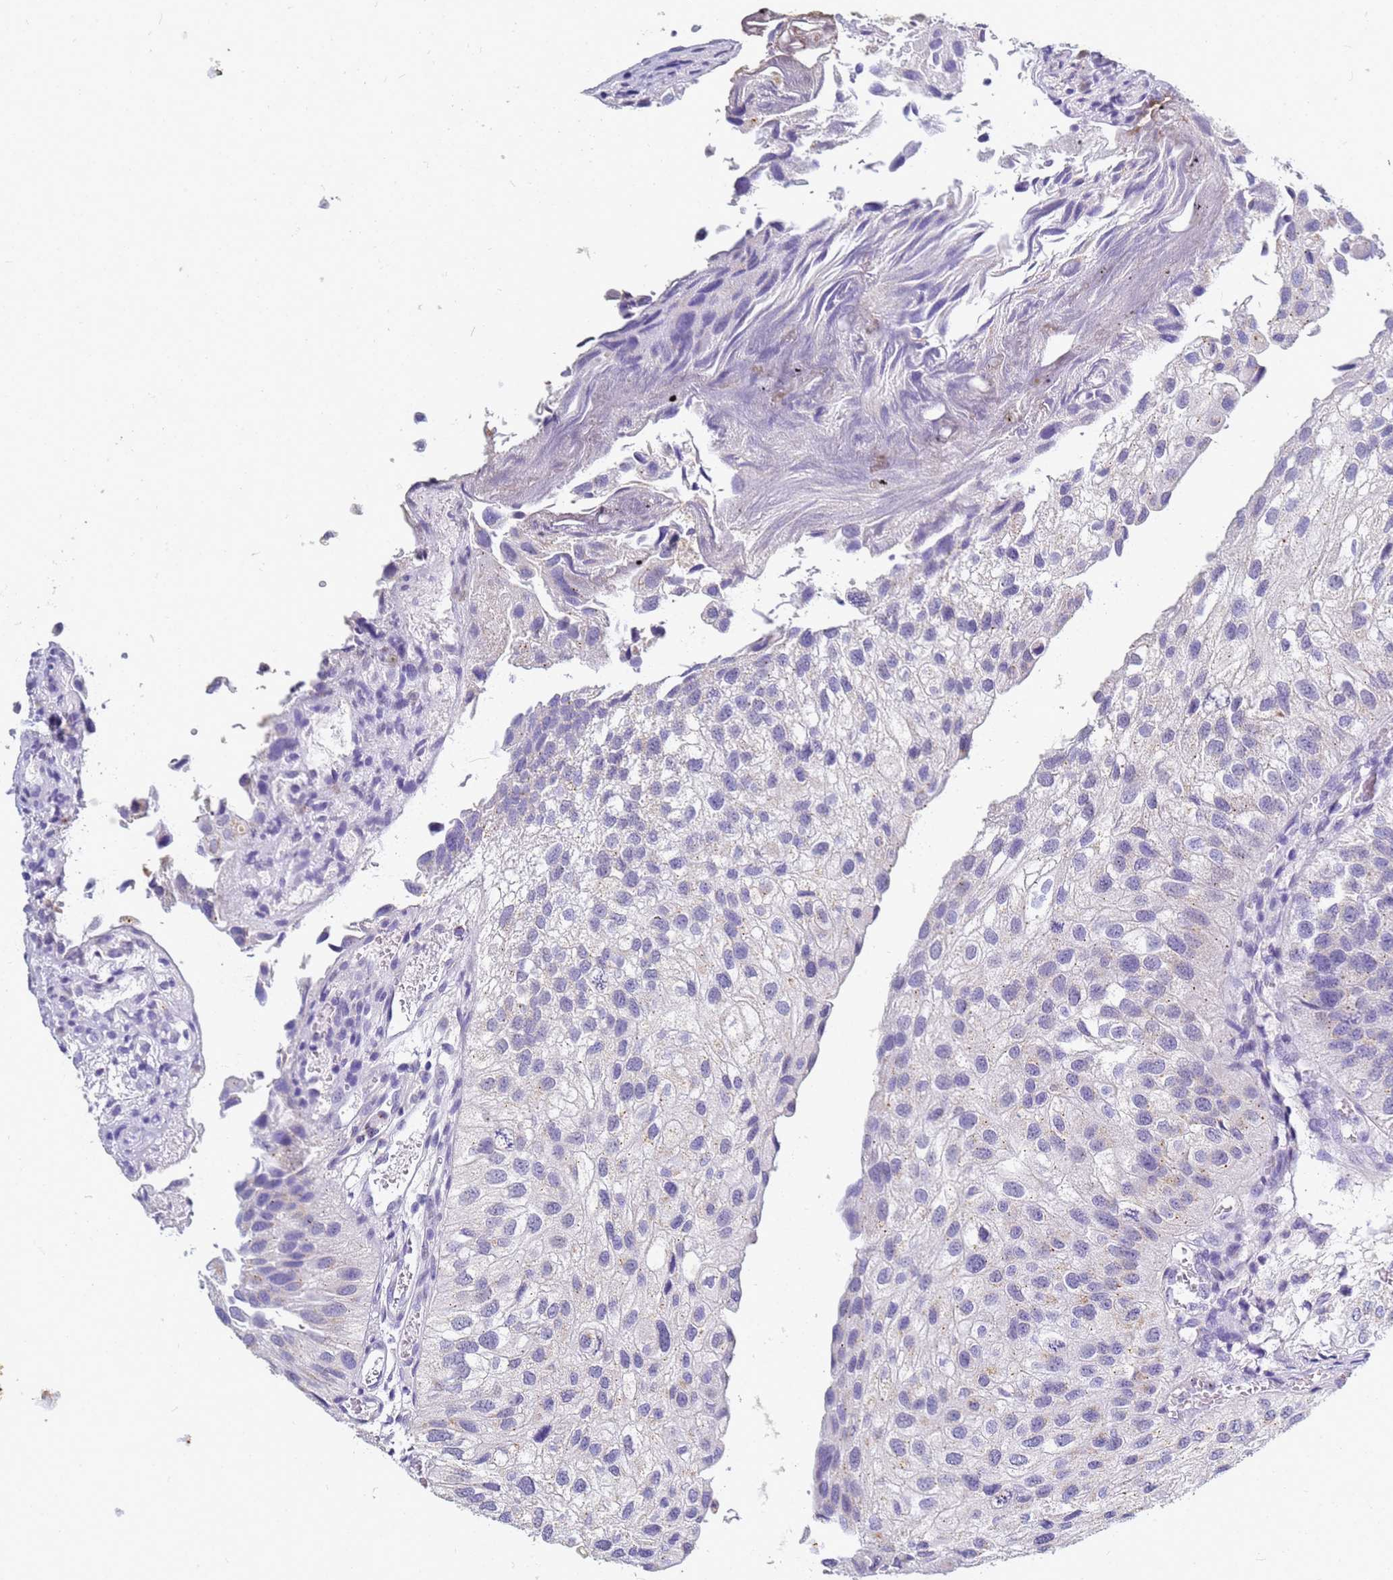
{"staining": {"intensity": "negative", "quantity": "none", "location": "none"}, "tissue": "urothelial cancer", "cell_type": "Tumor cells", "image_type": "cancer", "snomed": [{"axis": "morphology", "description": "Urothelial carcinoma, Low grade"}, {"axis": "topography", "description": "Urinary bladder"}], "caption": "Immunohistochemical staining of human urothelial carcinoma (low-grade) exhibits no significant positivity in tumor cells.", "gene": "B3GNT8", "patient": {"sex": "female", "age": 89}}